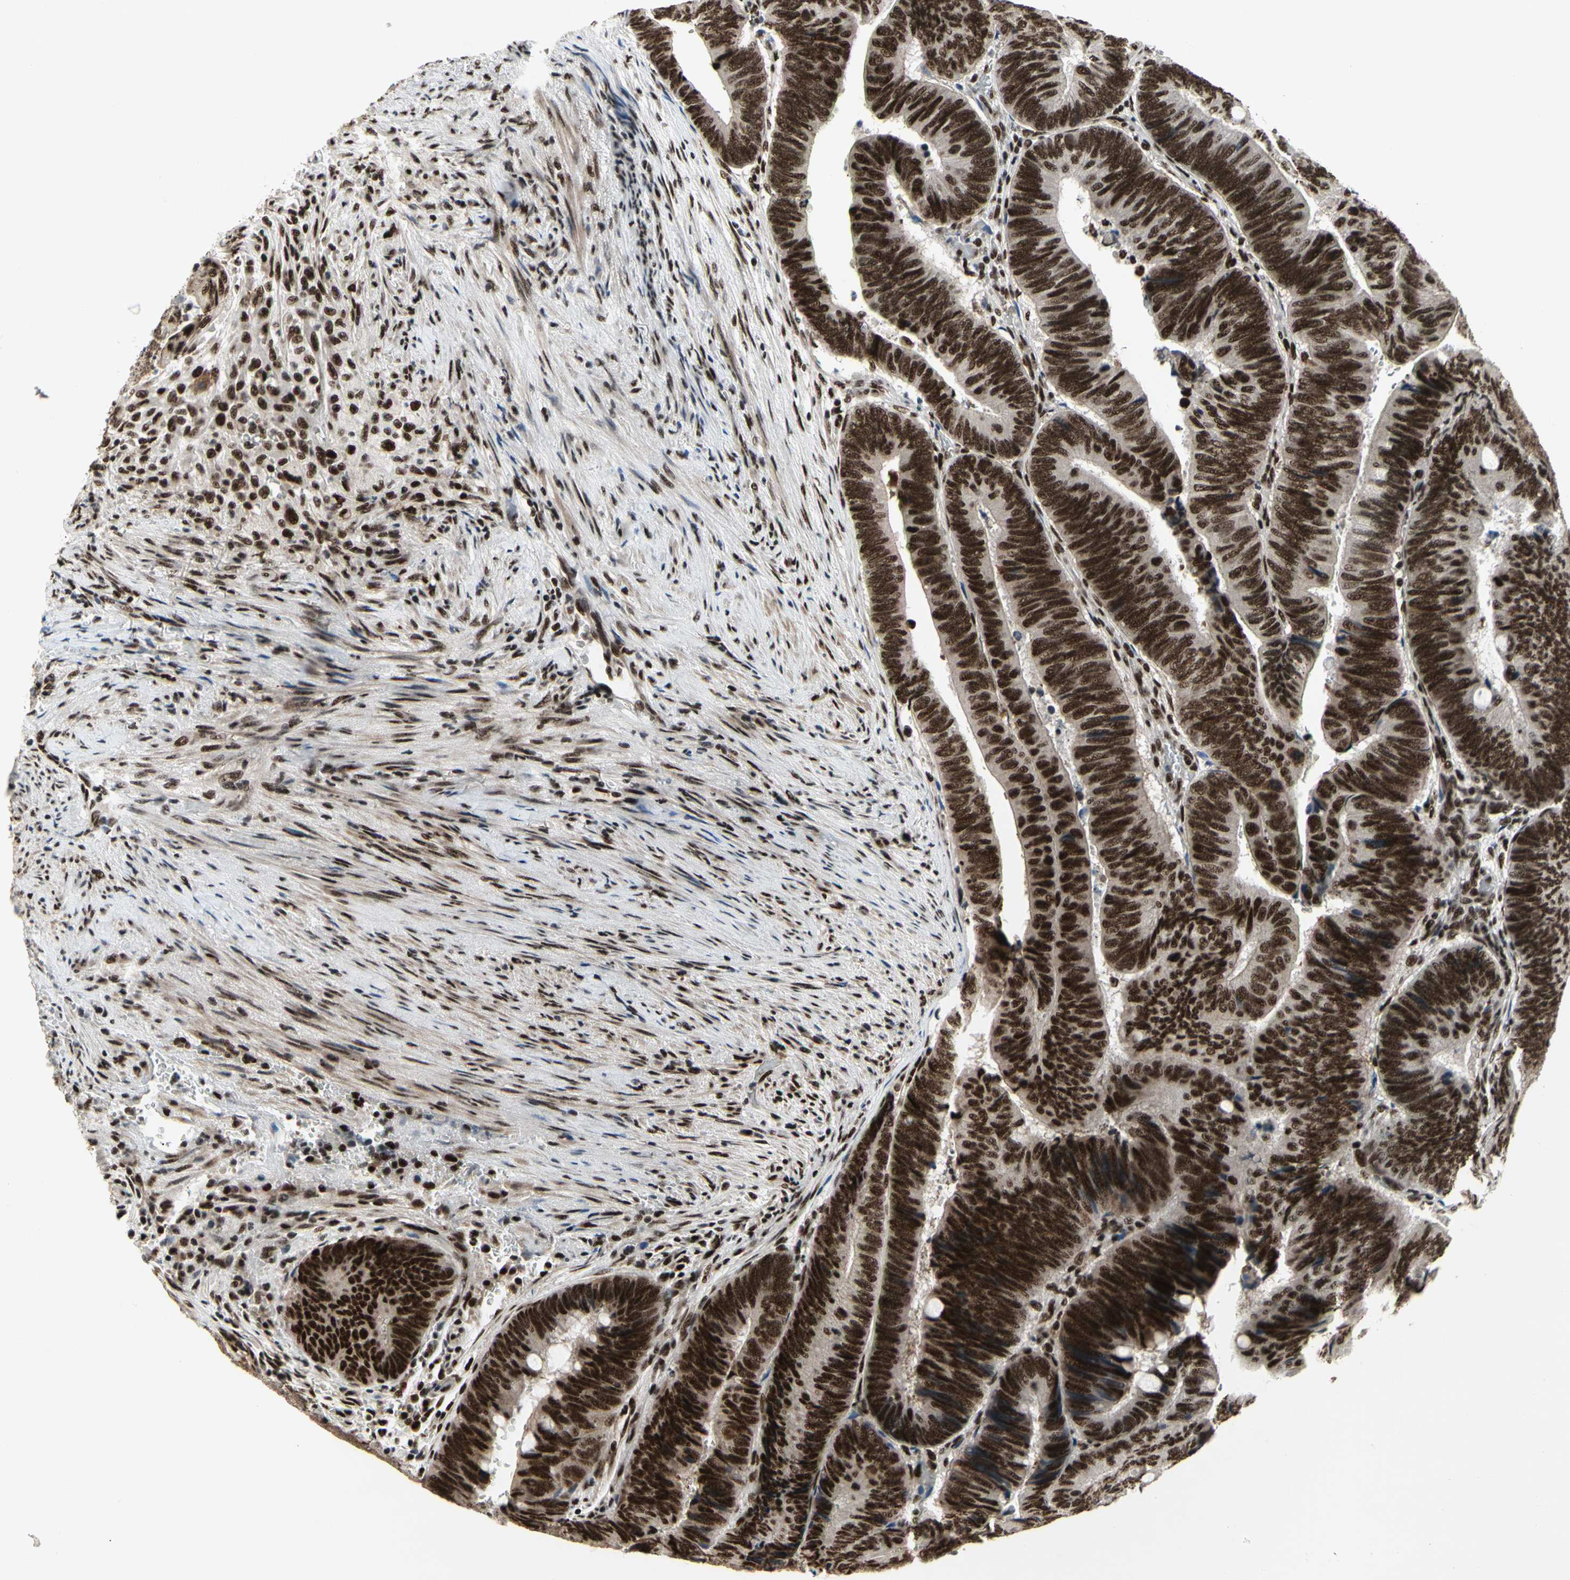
{"staining": {"intensity": "strong", "quantity": ">75%", "location": "nuclear"}, "tissue": "colorectal cancer", "cell_type": "Tumor cells", "image_type": "cancer", "snomed": [{"axis": "morphology", "description": "Normal tissue, NOS"}, {"axis": "morphology", "description": "Adenocarcinoma, NOS"}, {"axis": "topography", "description": "Rectum"}, {"axis": "topography", "description": "Peripheral nerve tissue"}], "caption": "Strong nuclear expression for a protein is identified in approximately >75% of tumor cells of colorectal cancer (adenocarcinoma) using IHC.", "gene": "SRSF11", "patient": {"sex": "male", "age": 92}}